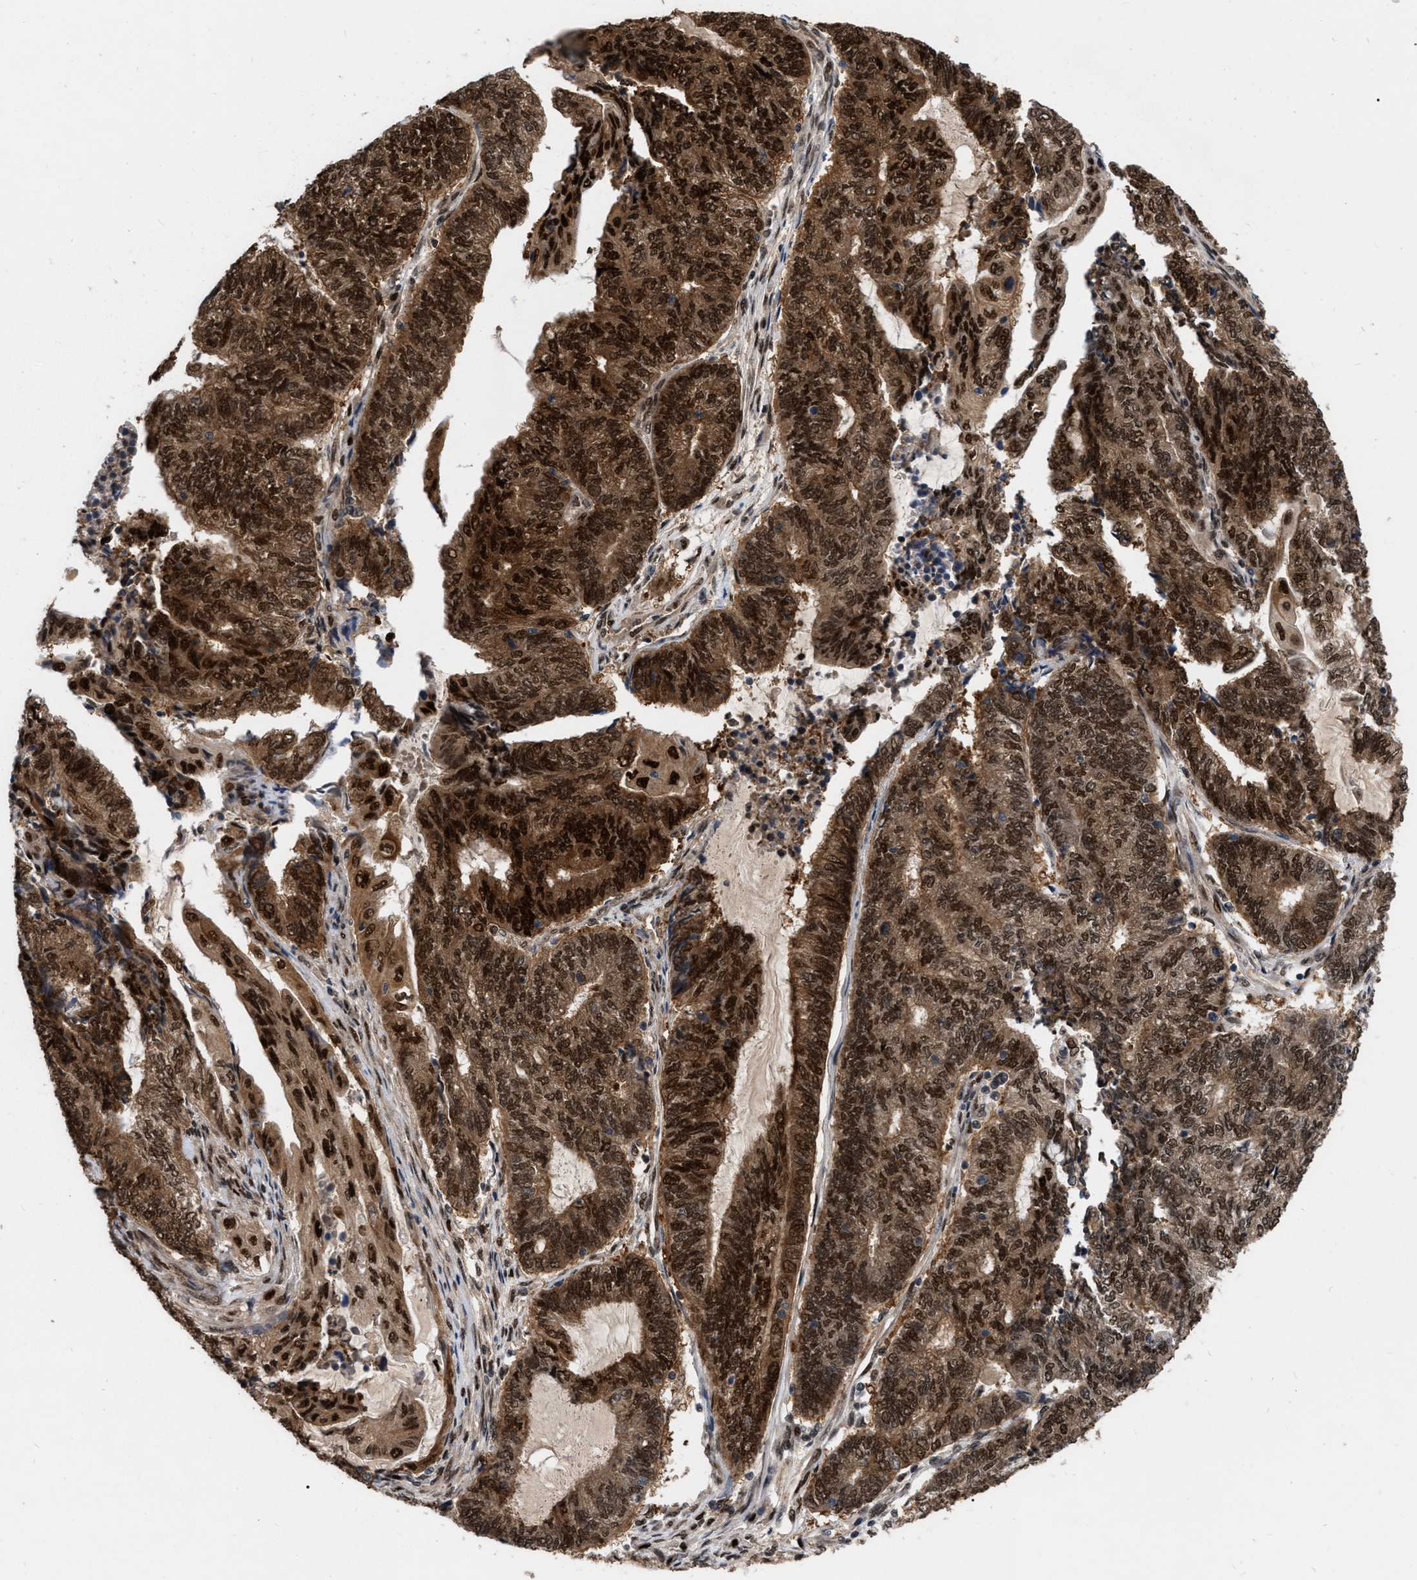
{"staining": {"intensity": "strong", "quantity": ">75%", "location": "cytoplasmic/membranous,nuclear"}, "tissue": "endometrial cancer", "cell_type": "Tumor cells", "image_type": "cancer", "snomed": [{"axis": "morphology", "description": "Adenocarcinoma, NOS"}, {"axis": "topography", "description": "Uterus"}, {"axis": "topography", "description": "Endometrium"}], "caption": "DAB (3,3'-diaminobenzidine) immunohistochemical staining of human endometrial cancer (adenocarcinoma) reveals strong cytoplasmic/membranous and nuclear protein staining in approximately >75% of tumor cells. (IHC, brightfield microscopy, high magnification).", "gene": "MDM4", "patient": {"sex": "female", "age": 70}}